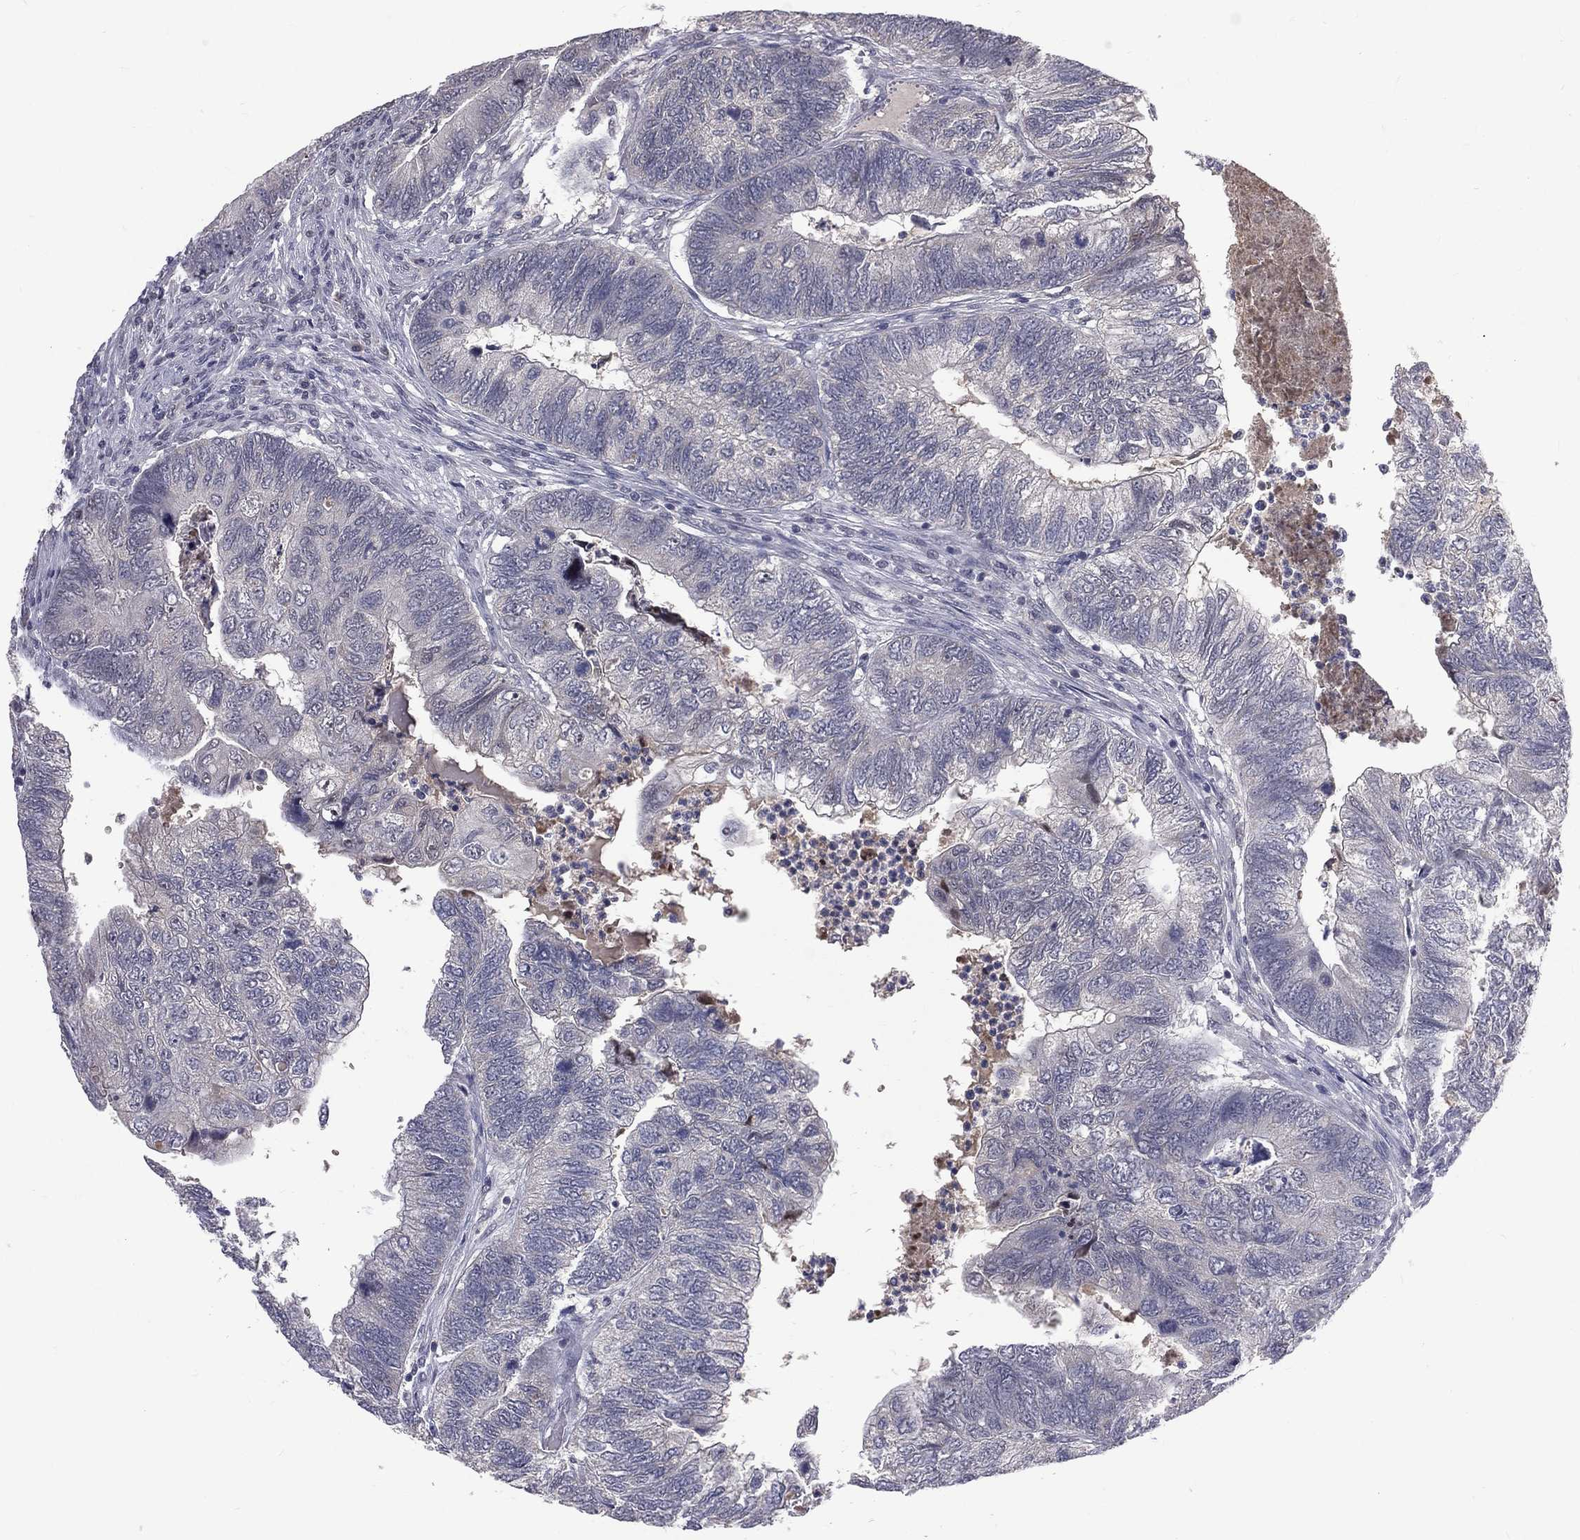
{"staining": {"intensity": "negative", "quantity": "none", "location": "none"}, "tissue": "colorectal cancer", "cell_type": "Tumor cells", "image_type": "cancer", "snomed": [{"axis": "morphology", "description": "Adenocarcinoma, NOS"}, {"axis": "topography", "description": "Colon"}], "caption": "Immunohistochemistry of colorectal adenocarcinoma displays no expression in tumor cells.", "gene": "DSG4", "patient": {"sex": "female", "age": 67}}